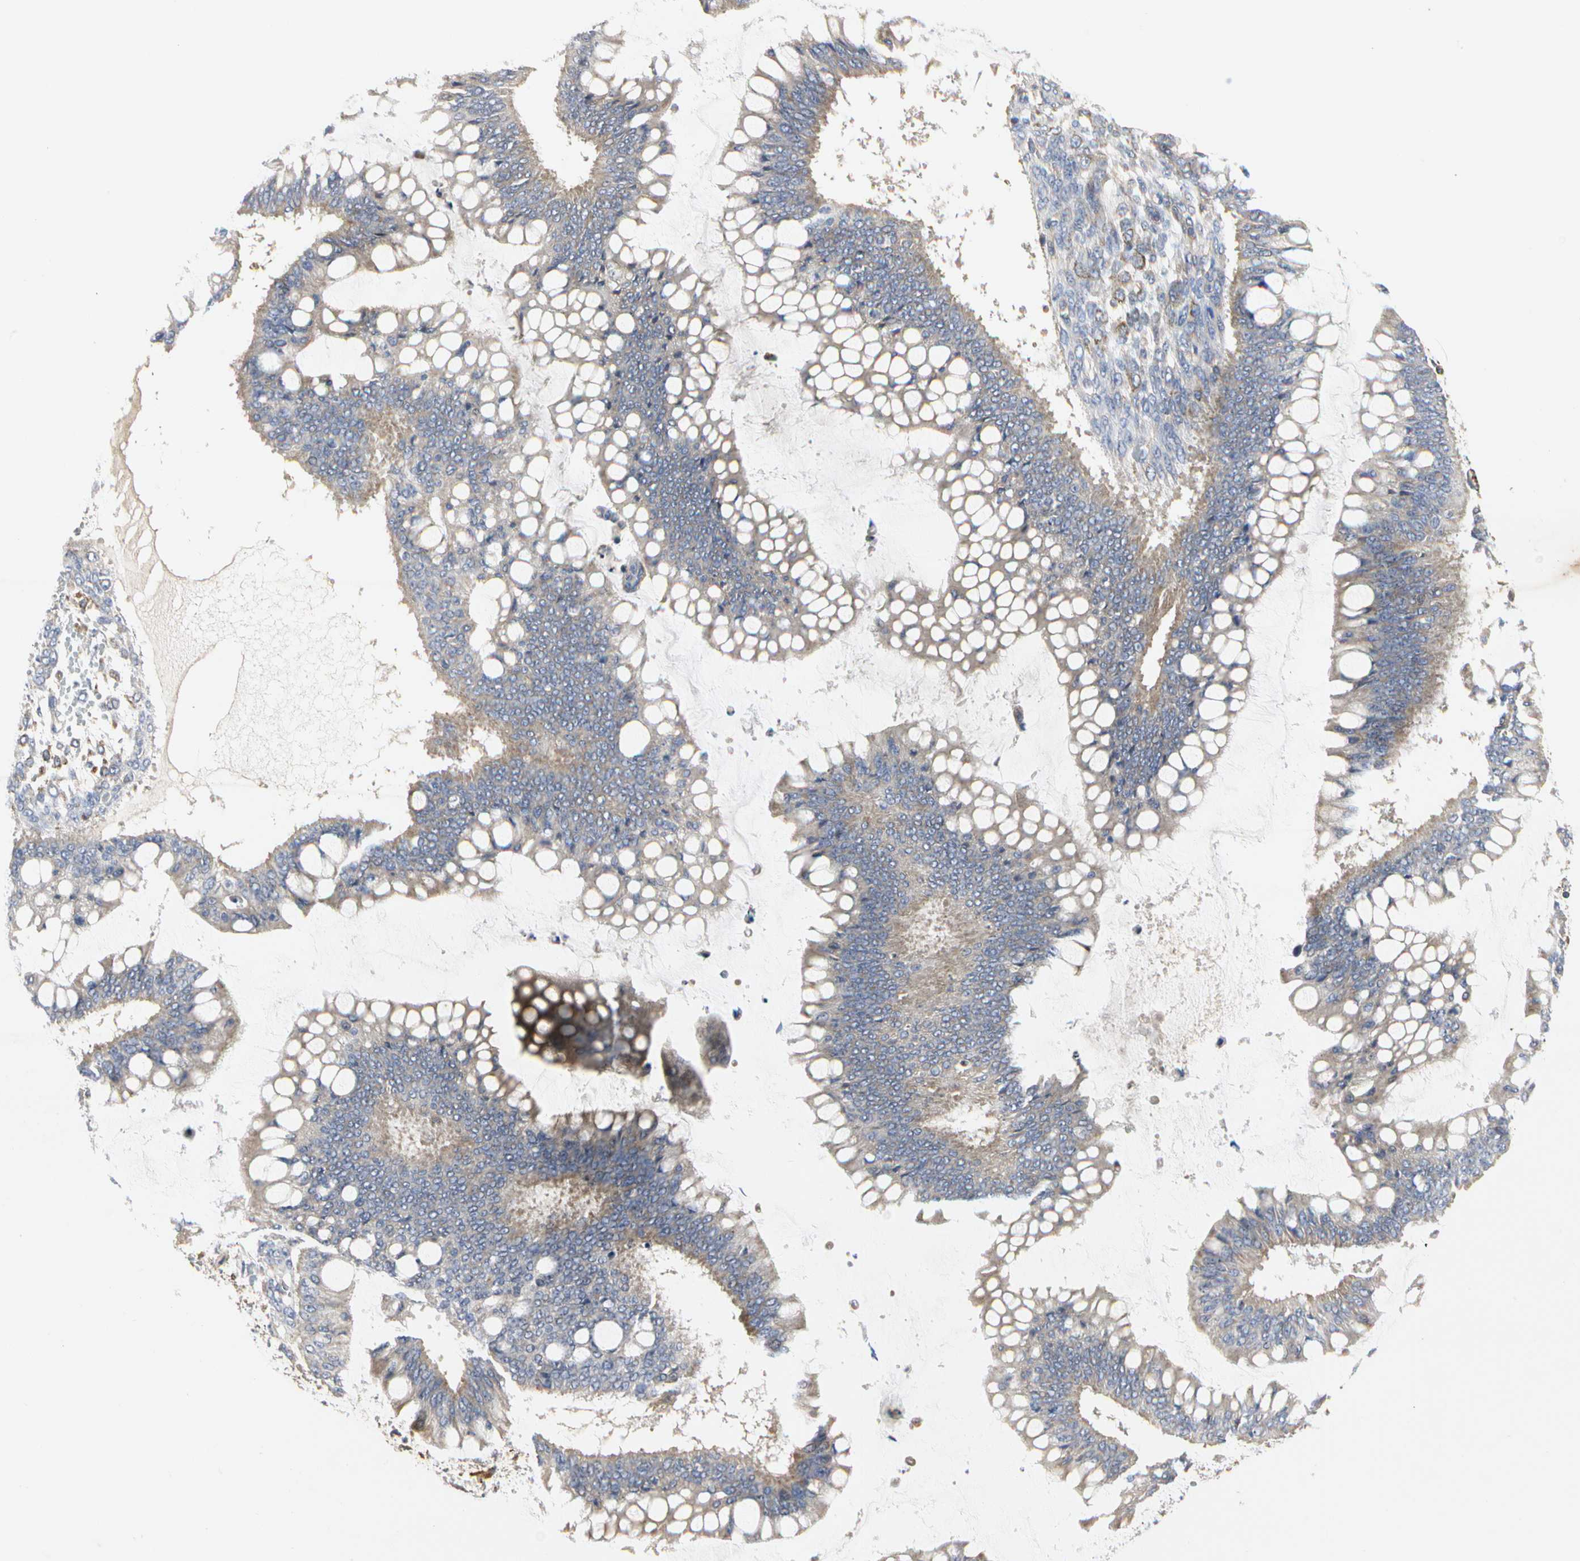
{"staining": {"intensity": "weak", "quantity": "25%-75%", "location": "cytoplasmic/membranous"}, "tissue": "ovarian cancer", "cell_type": "Tumor cells", "image_type": "cancer", "snomed": [{"axis": "morphology", "description": "Cystadenocarcinoma, mucinous, NOS"}, {"axis": "topography", "description": "Ovary"}], "caption": "Tumor cells exhibit low levels of weak cytoplasmic/membranous expression in approximately 25%-75% of cells in ovarian mucinous cystadenocarcinoma.", "gene": "NAPG", "patient": {"sex": "female", "age": 73}}